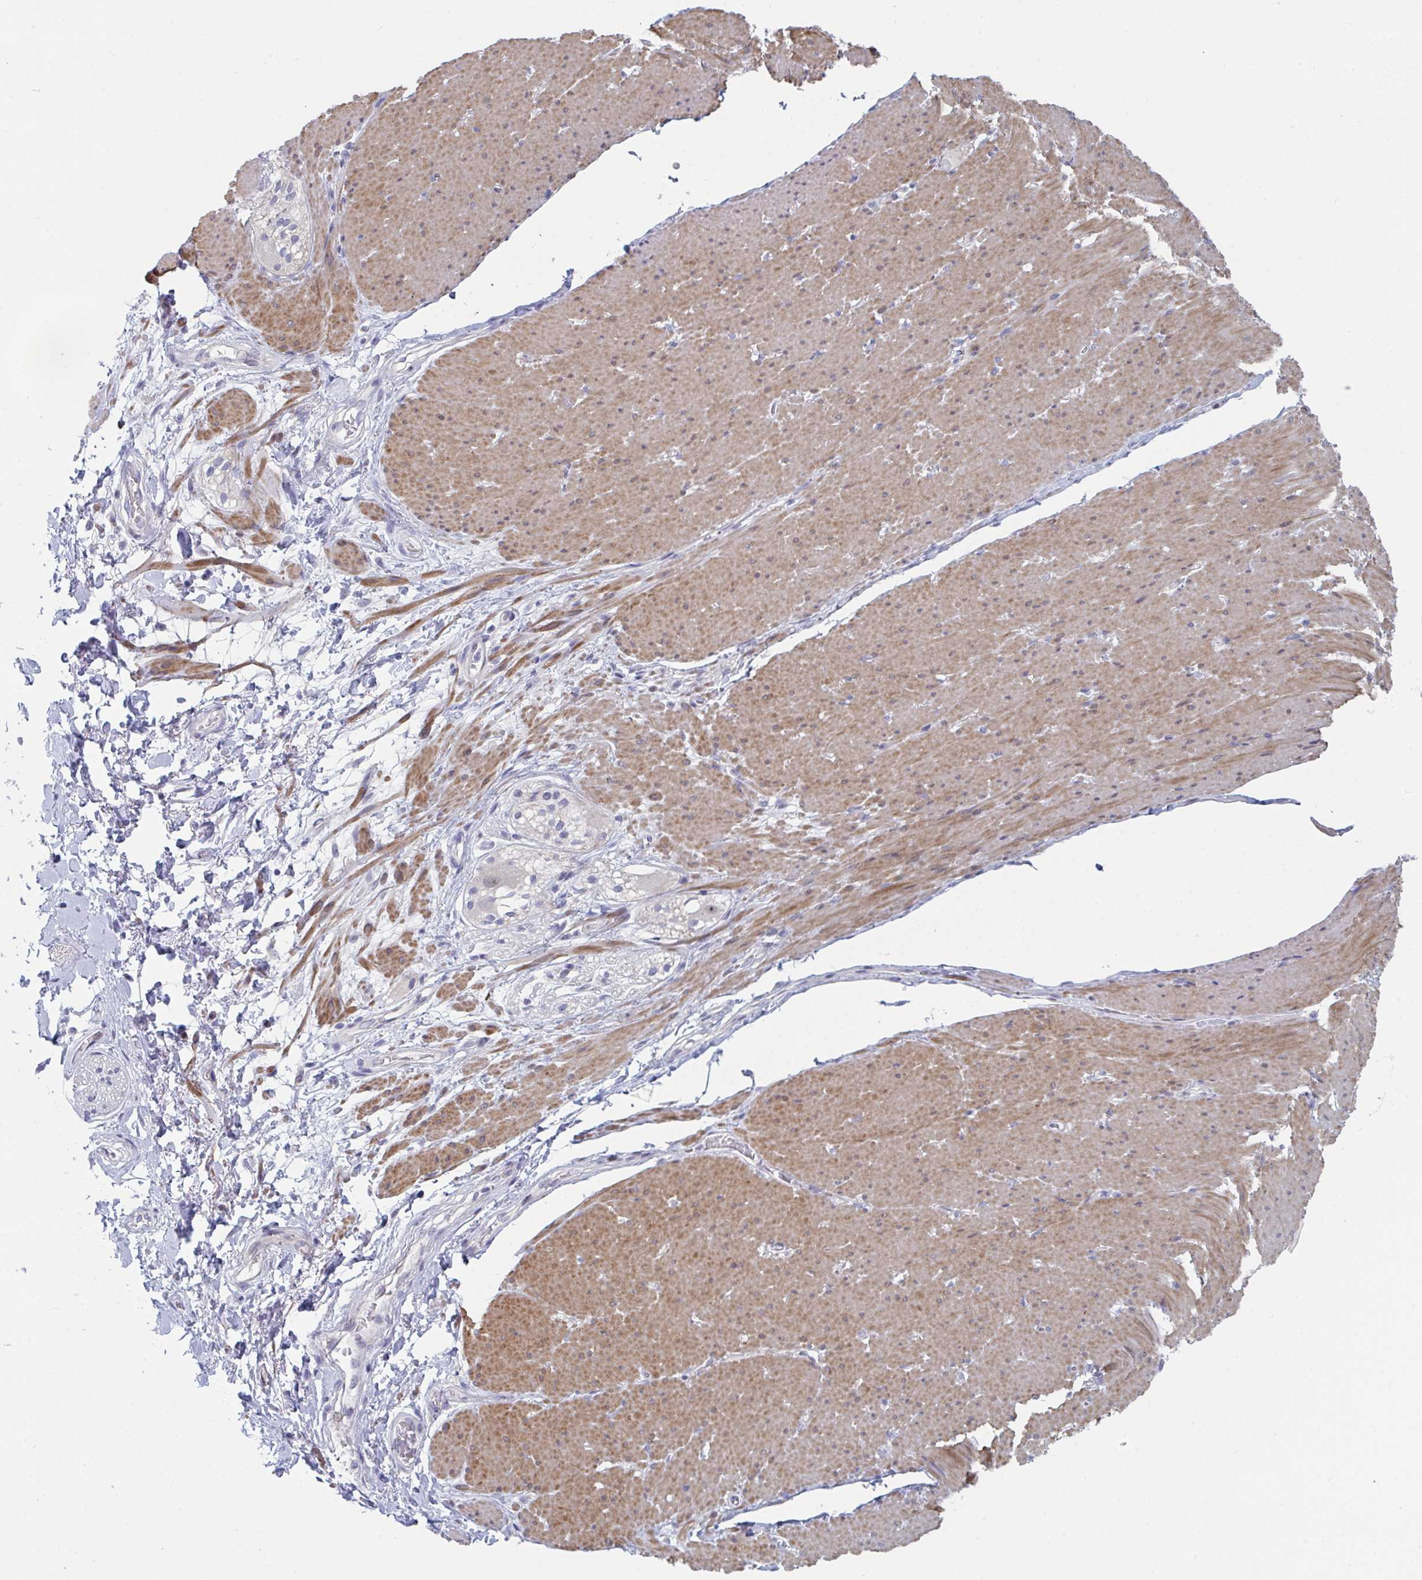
{"staining": {"intensity": "moderate", "quantity": ">75%", "location": "cytoplasmic/membranous"}, "tissue": "smooth muscle", "cell_type": "Smooth muscle cells", "image_type": "normal", "snomed": [{"axis": "morphology", "description": "Normal tissue, NOS"}, {"axis": "topography", "description": "Smooth muscle"}, {"axis": "topography", "description": "Rectum"}], "caption": "This histopathology image demonstrates immunohistochemistry staining of unremarkable human smooth muscle, with medium moderate cytoplasmic/membranous positivity in about >75% of smooth muscle cells.", "gene": "CENPT", "patient": {"sex": "male", "age": 53}}